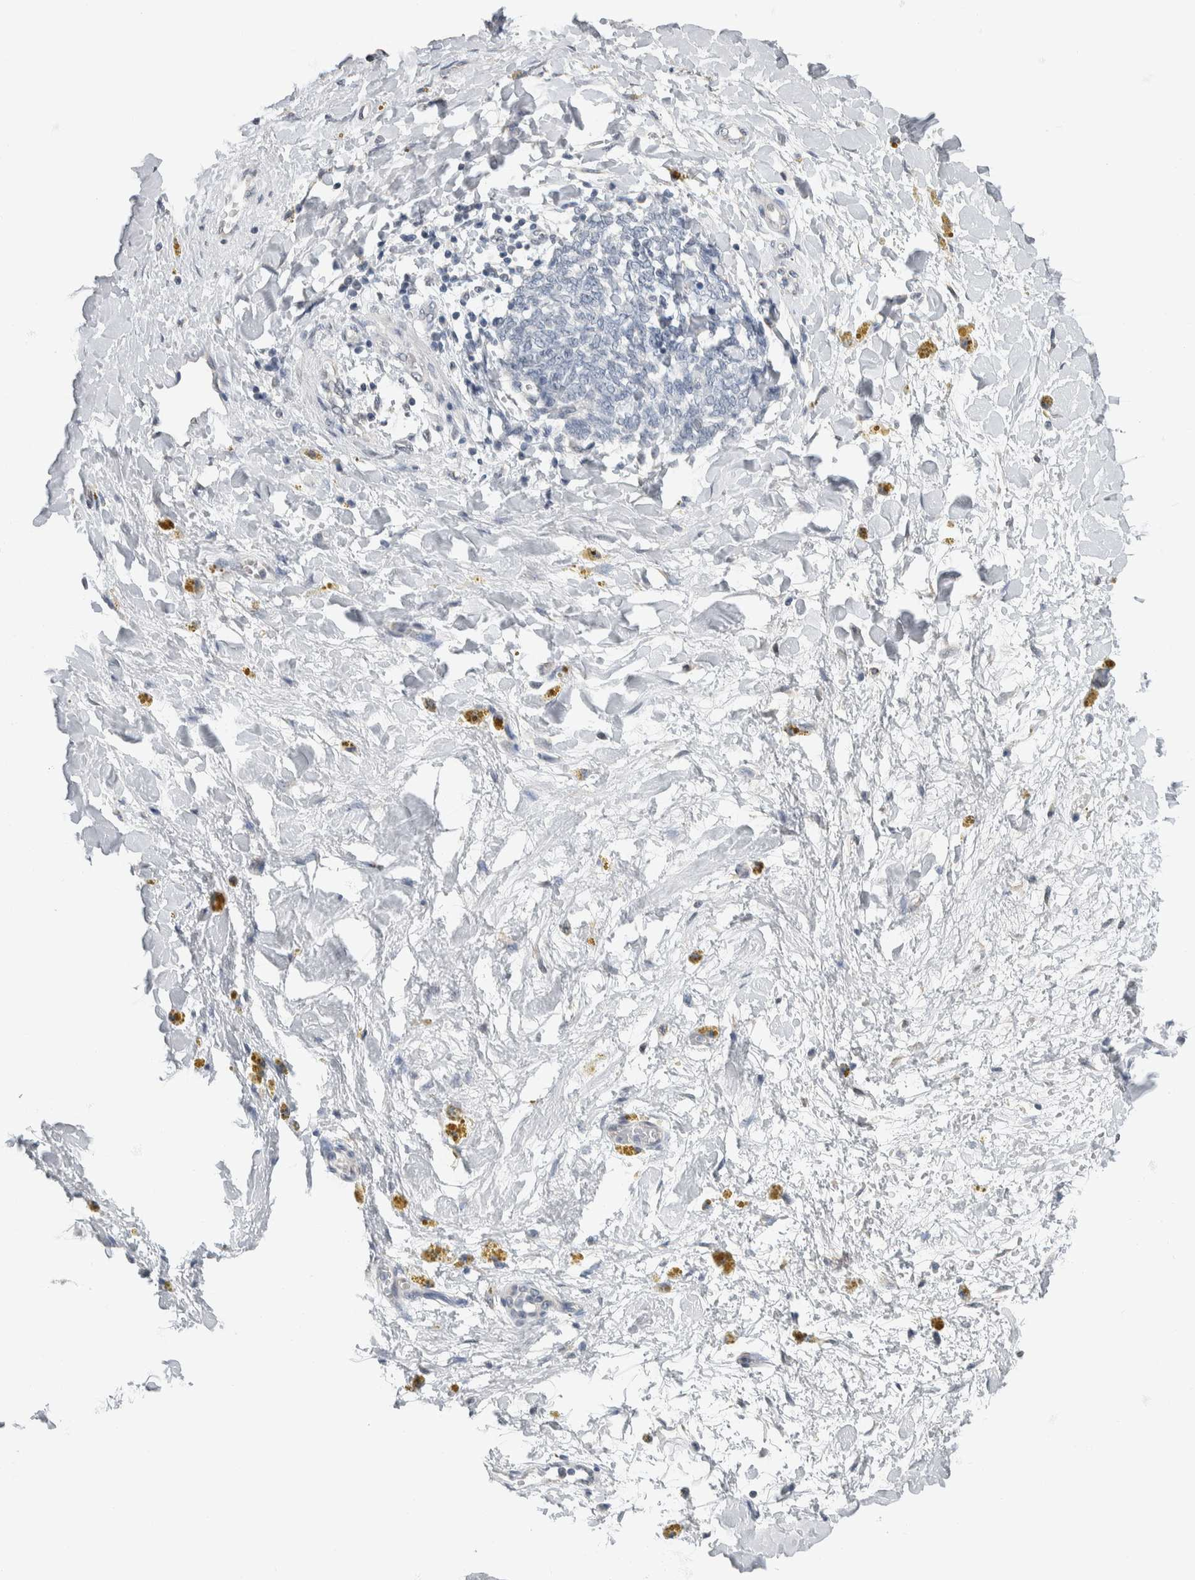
{"staining": {"intensity": "negative", "quantity": "none", "location": "none"}, "tissue": "adipose tissue", "cell_type": "Adipocytes", "image_type": "normal", "snomed": [{"axis": "morphology", "description": "Normal tissue, NOS"}, {"axis": "topography", "description": "Kidney"}, {"axis": "topography", "description": "Peripheral nerve tissue"}], "caption": "This photomicrograph is of unremarkable adipose tissue stained with immunohistochemistry (IHC) to label a protein in brown with the nuclei are counter-stained blue. There is no positivity in adipocytes.", "gene": "NEFM", "patient": {"sex": "male", "age": 7}}